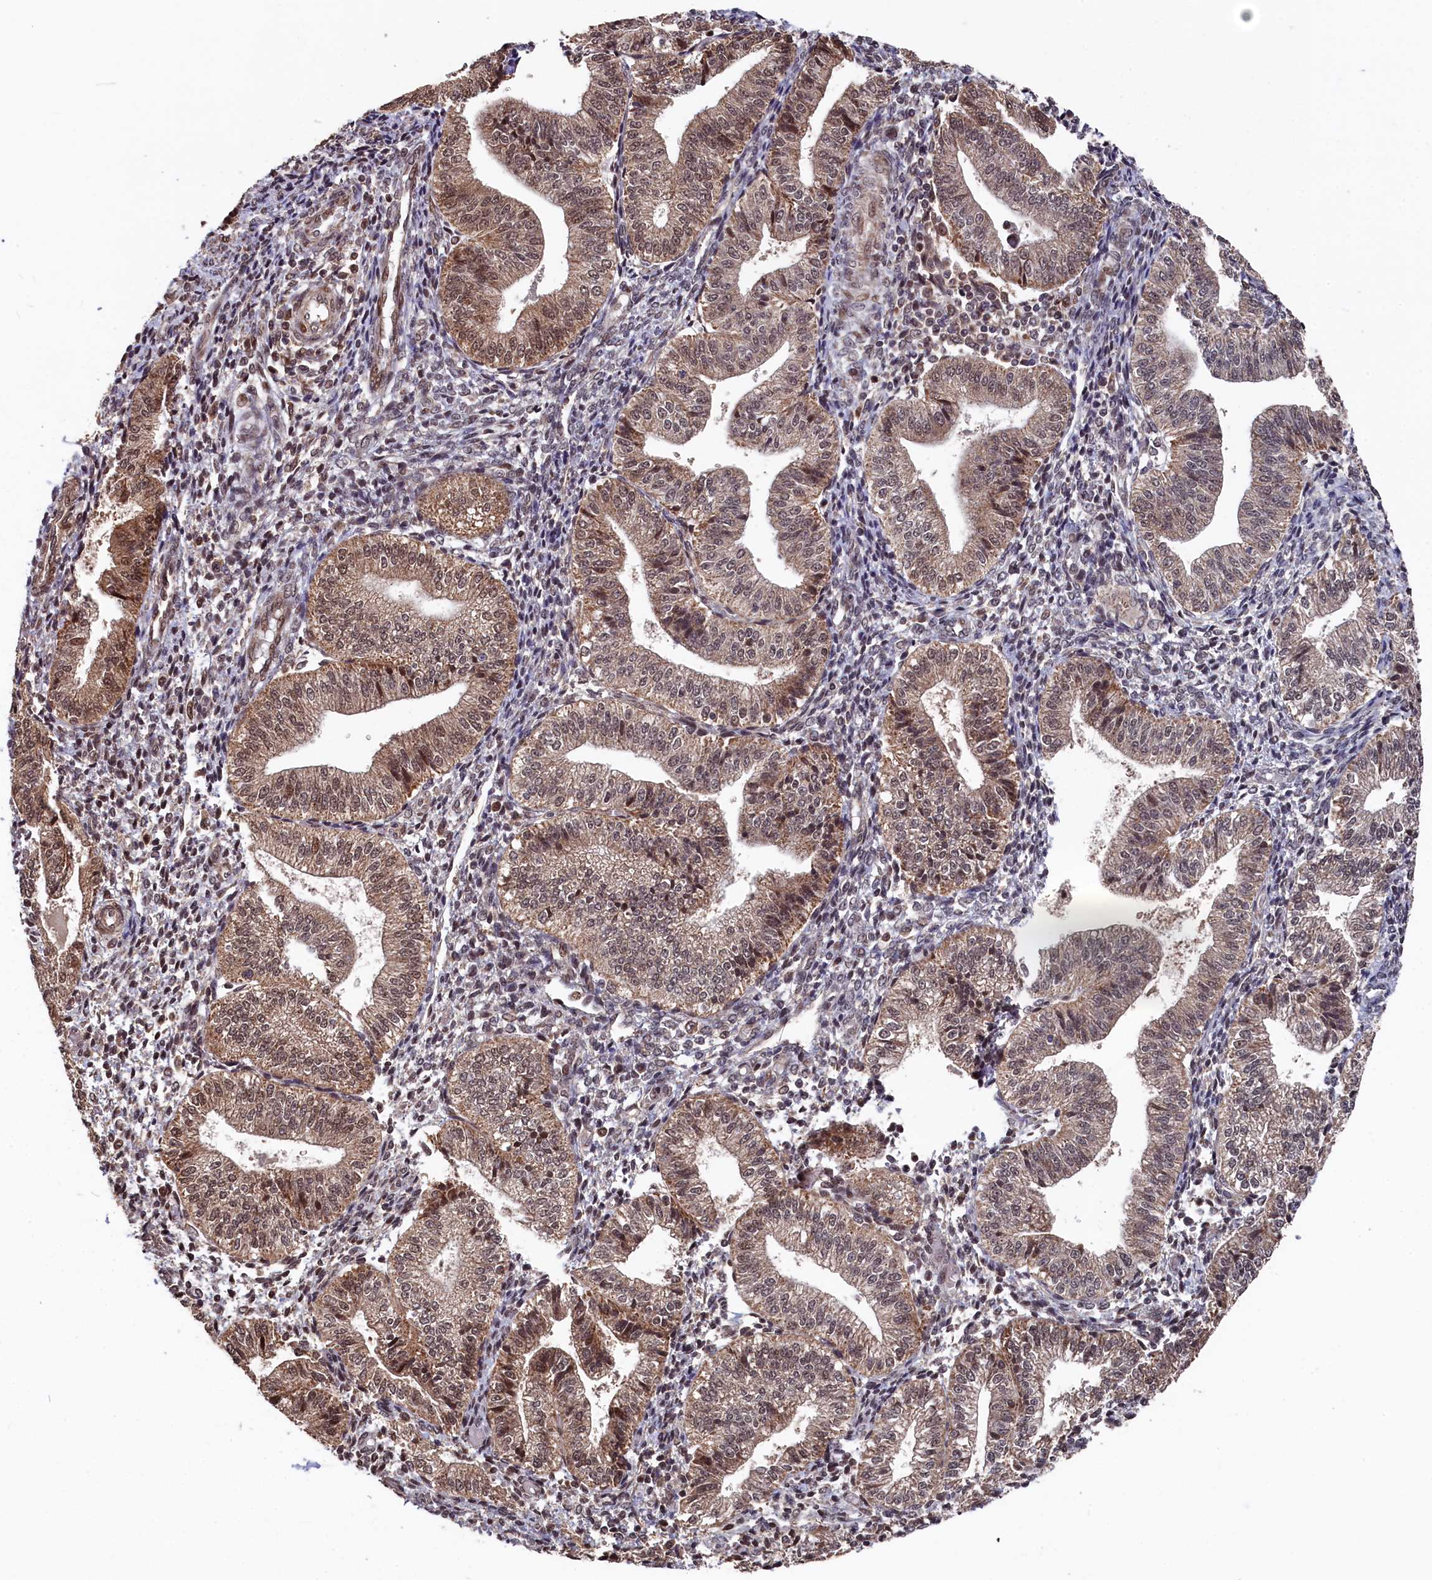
{"staining": {"intensity": "weak", "quantity": "<25%", "location": "cytoplasmic/membranous"}, "tissue": "endometrium", "cell_type": "Cells in endometrial stroma", "image_type": "normal", "snomed": [{"axis": "morphology", "description": "Normal tissue, NOS"}, {"axis": "topography", "description": "Endometrium"}], "caption": "This image is of normal endometrium stained with IHC to label a protein in brown with the nuclei are counter-stained blue. There is no staining in cells in endometrial stroma. (Stains: DAB IHC with hematoxylin counter stain, Microscopy: brightfield microscopy at high magnification).", "gene": "CLPX", "patient": {"sex": "female", "age": 34}}